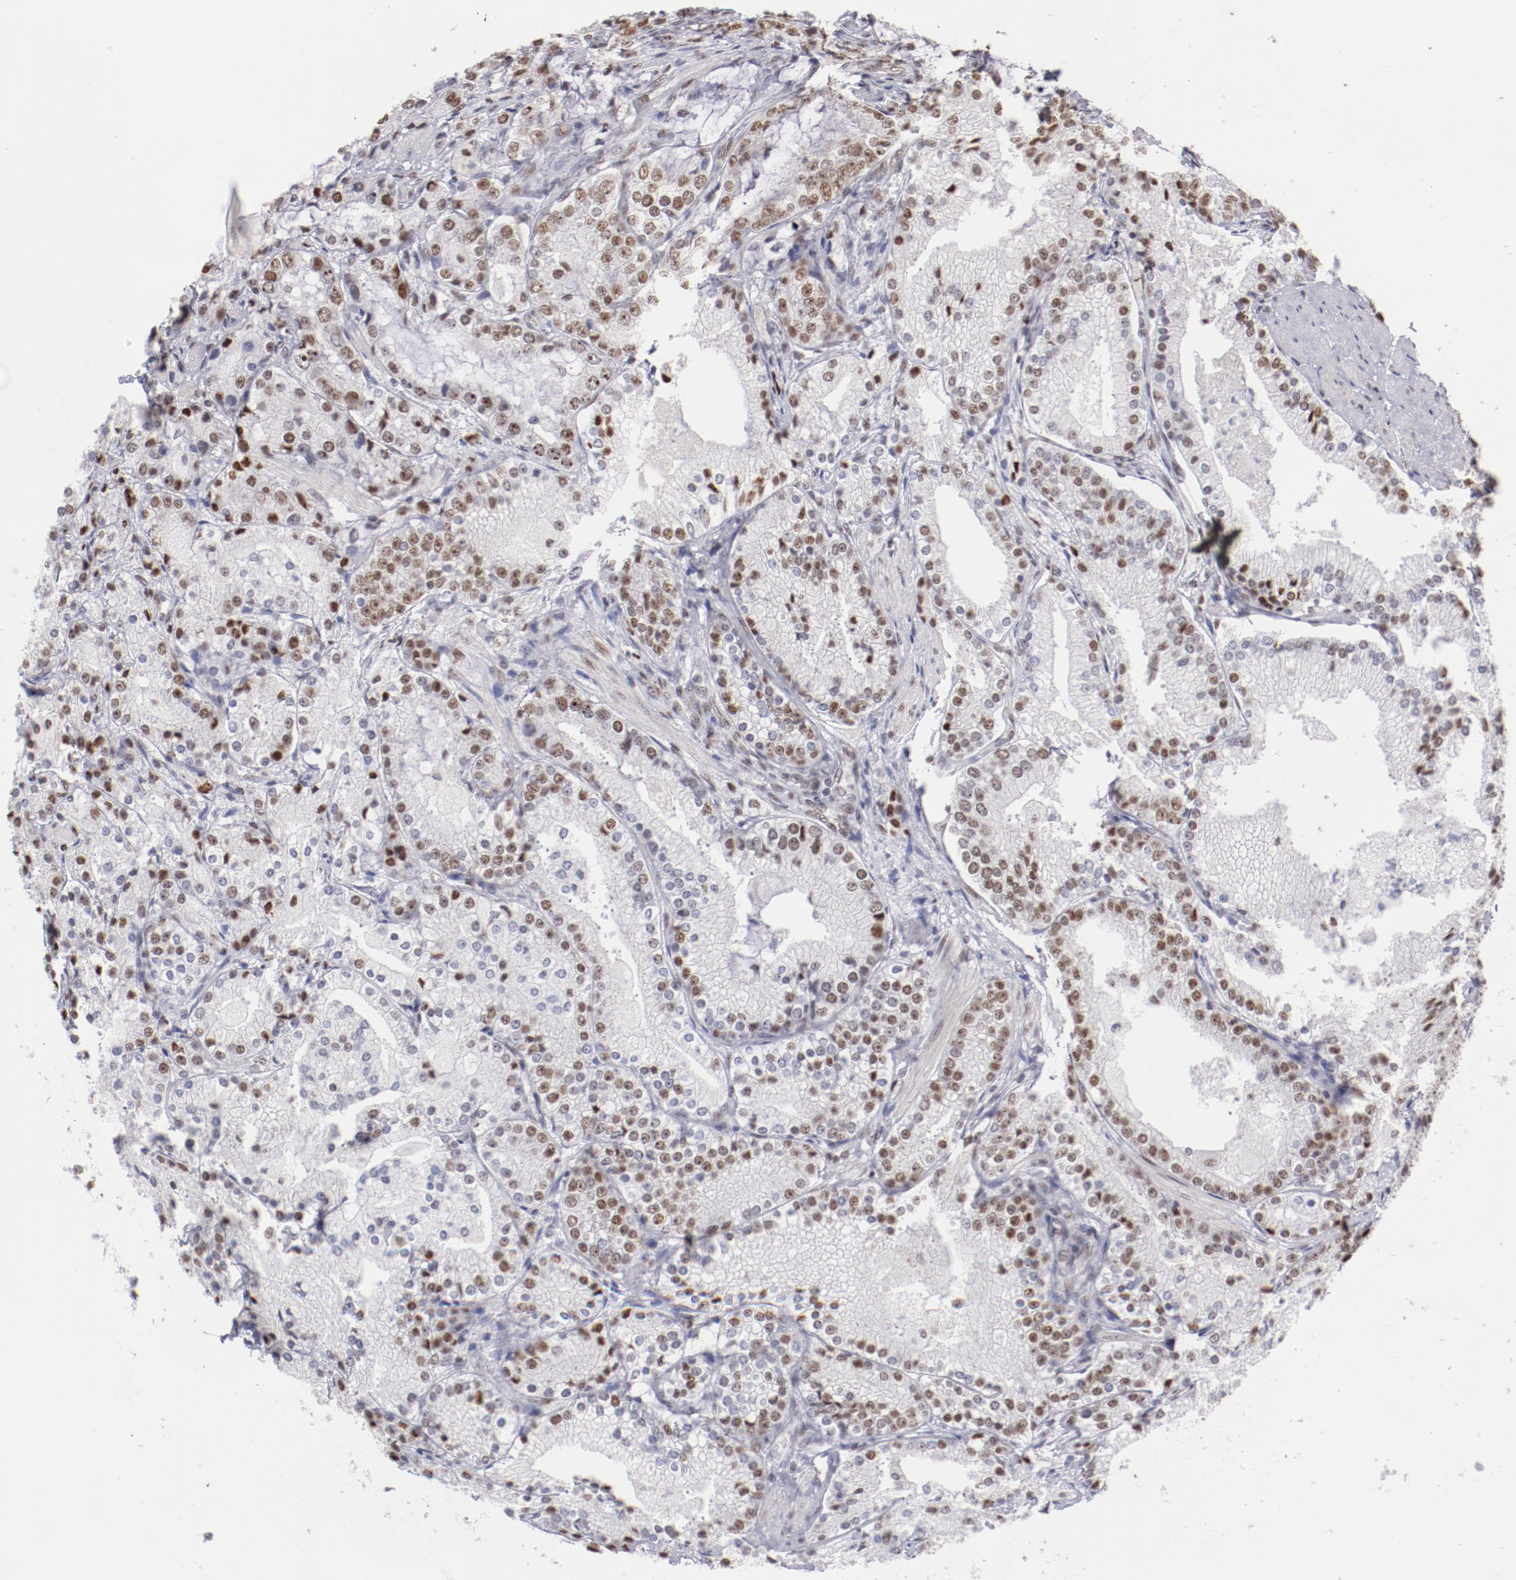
{"staining": {"intensity": "weak", "quantity": "25%-75%", "location": "nuclear"}, "tissue": "prostate cancer", "cell_type": "Tumor cells", "image_type": "cancer", "snomed": [{"axis": "morphology", "description": "Adenocarcinoma, High grade"}, {"axis": "topography", "description": "Prostate"}], "caption": "Prostate cancer (adenocarcinoma (high-grade)) stained with DAB immunohistochemistry exhibits low levels of weak nuclear staining in about 25%-75% of tumor cells.", "gene": "TFAP4", "patient": {"sex": "male", "age": 63}}